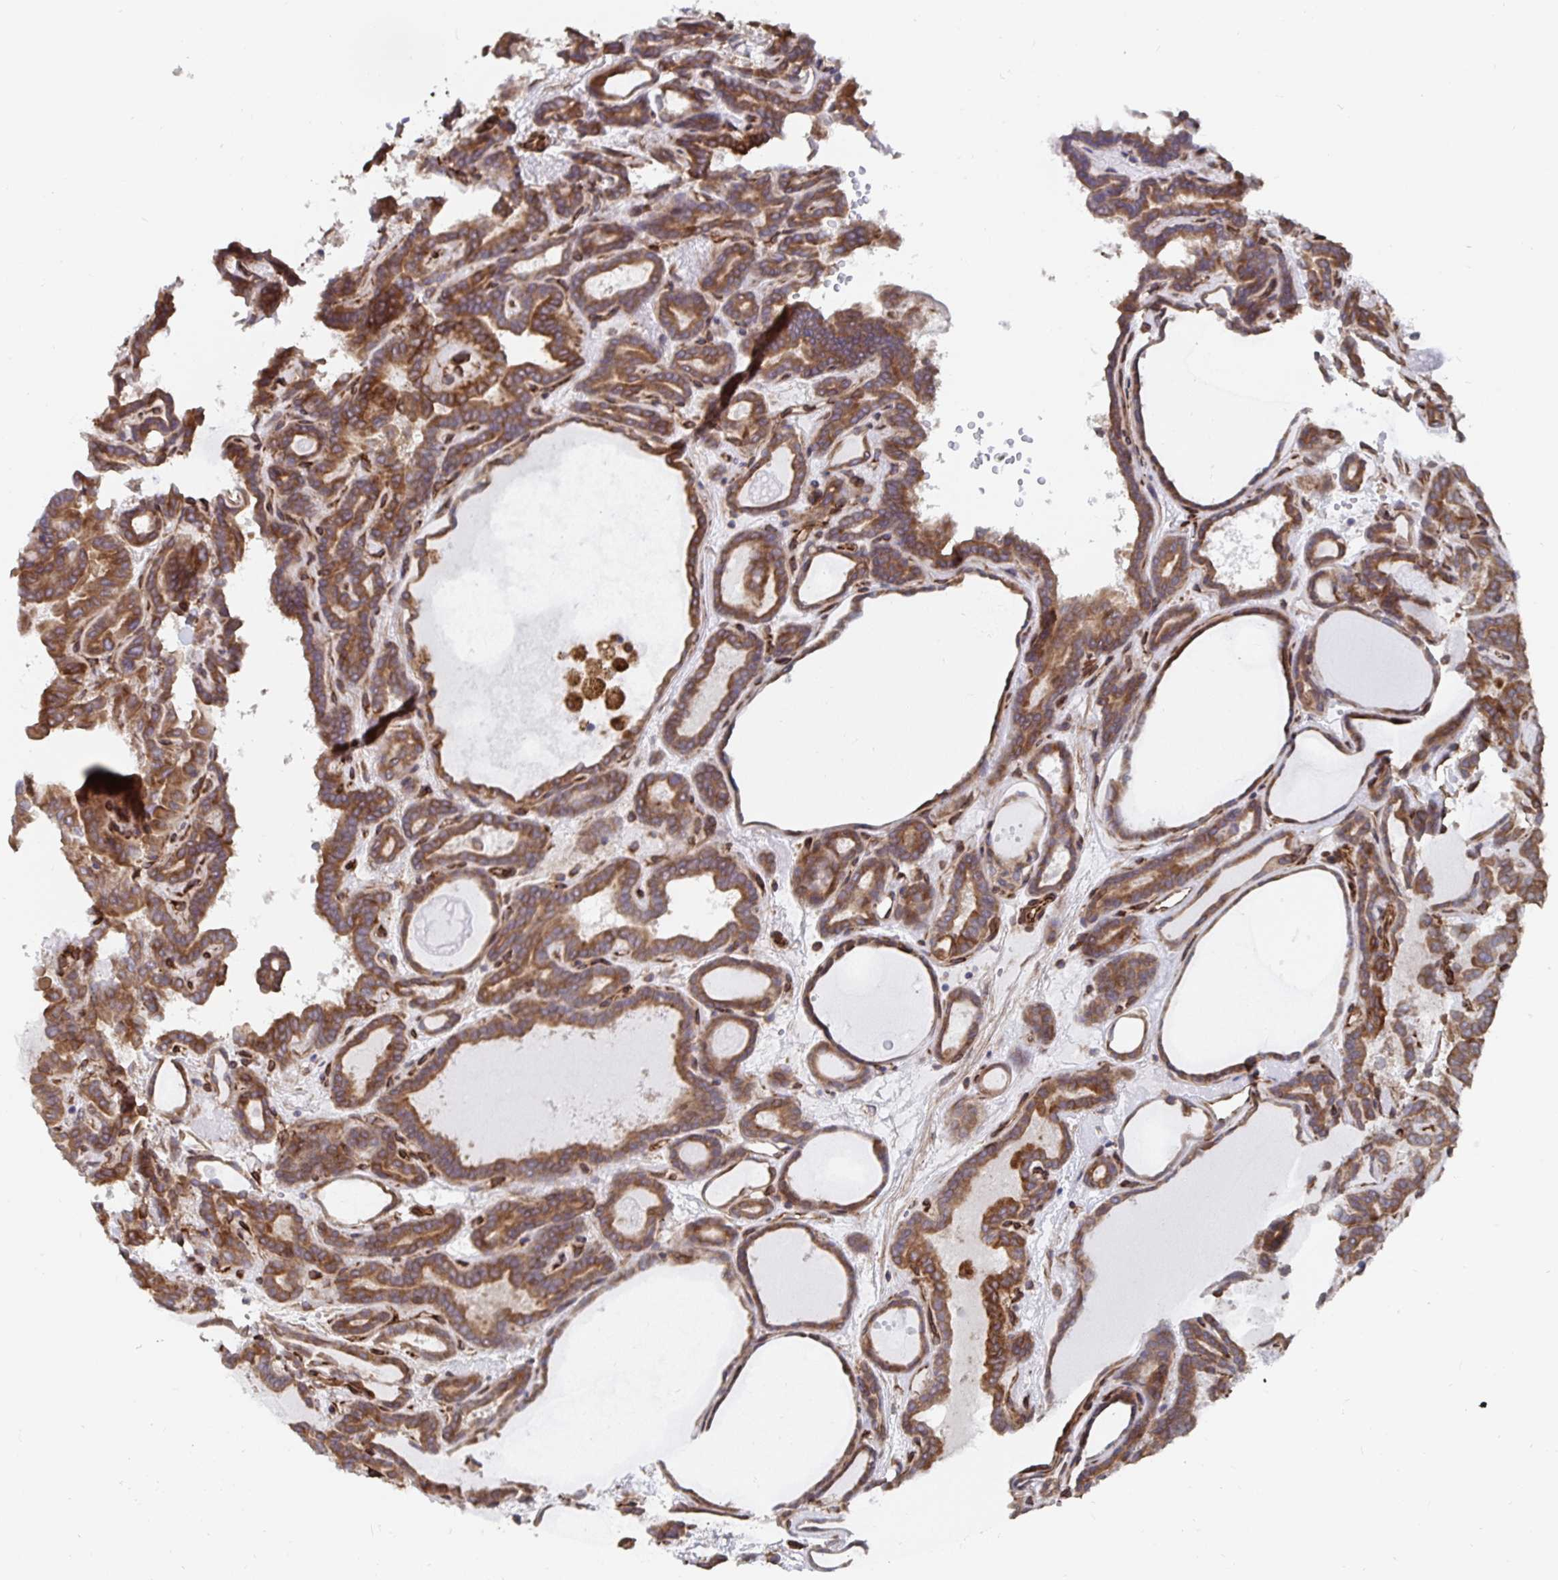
{"staining": {"intensity": "moderate", "quantity": ">75%", "location": "cytoplasmic/membranous"}, "tissue": "thyroid cancer", "cell_type": "Tumor cells", "image_type": "cancer", "snomed": [{"axis": "morphology", "description": "Papillary adenocarcinoma, NOS"}, {"axis": "topography", "description": "Thyroid gland"}], "caption": "Tumor cells display moderate cytoplasmic/membranous staining in about >75% of cells in papillary adenocarcinoma (thyroid). (Stains: DAB in brown, nuclei in blue, Microscopy: brightfield microscopy at high magnification).", "gene": "BCAP29", "patient": {"sex": "female", "age": 46}}